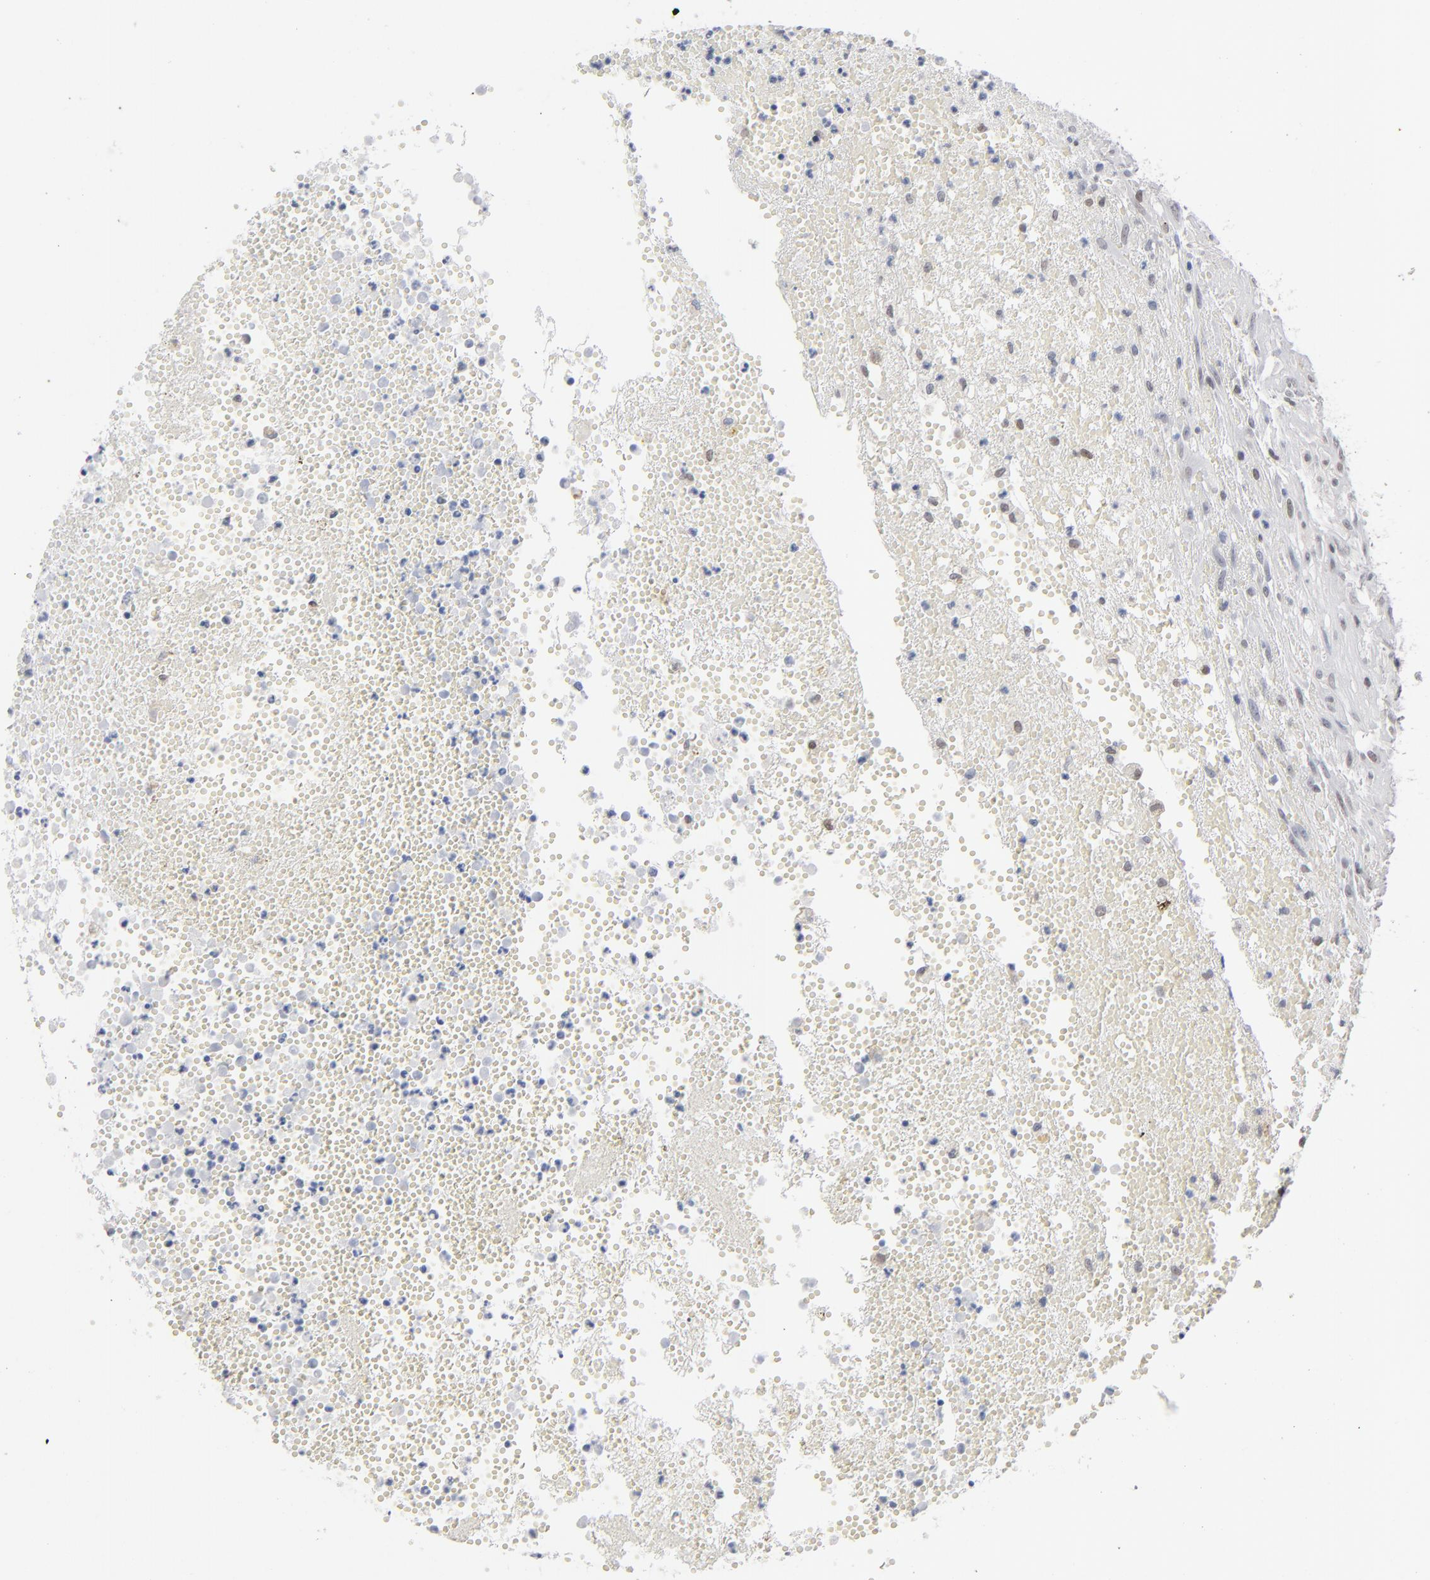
{"staining": {"intensity": "negative", "quantity": "none", "location": "none"}, "tissue": "glioma", "cell_type": "Tumor cells", "image_type": "cancer", "snomed": [{"axis": "morphology", "description": "Glioma, malignant, High grade"}, {"axis": "topography", "description": "Brain"}], "caption": "Immunohistochemistry micrograph of human glioma stained for a protein (brown), which exhibits no positivity in tumor cells.", "gene": "IRF9", "patient": {"sex": "male", "age": 66}}